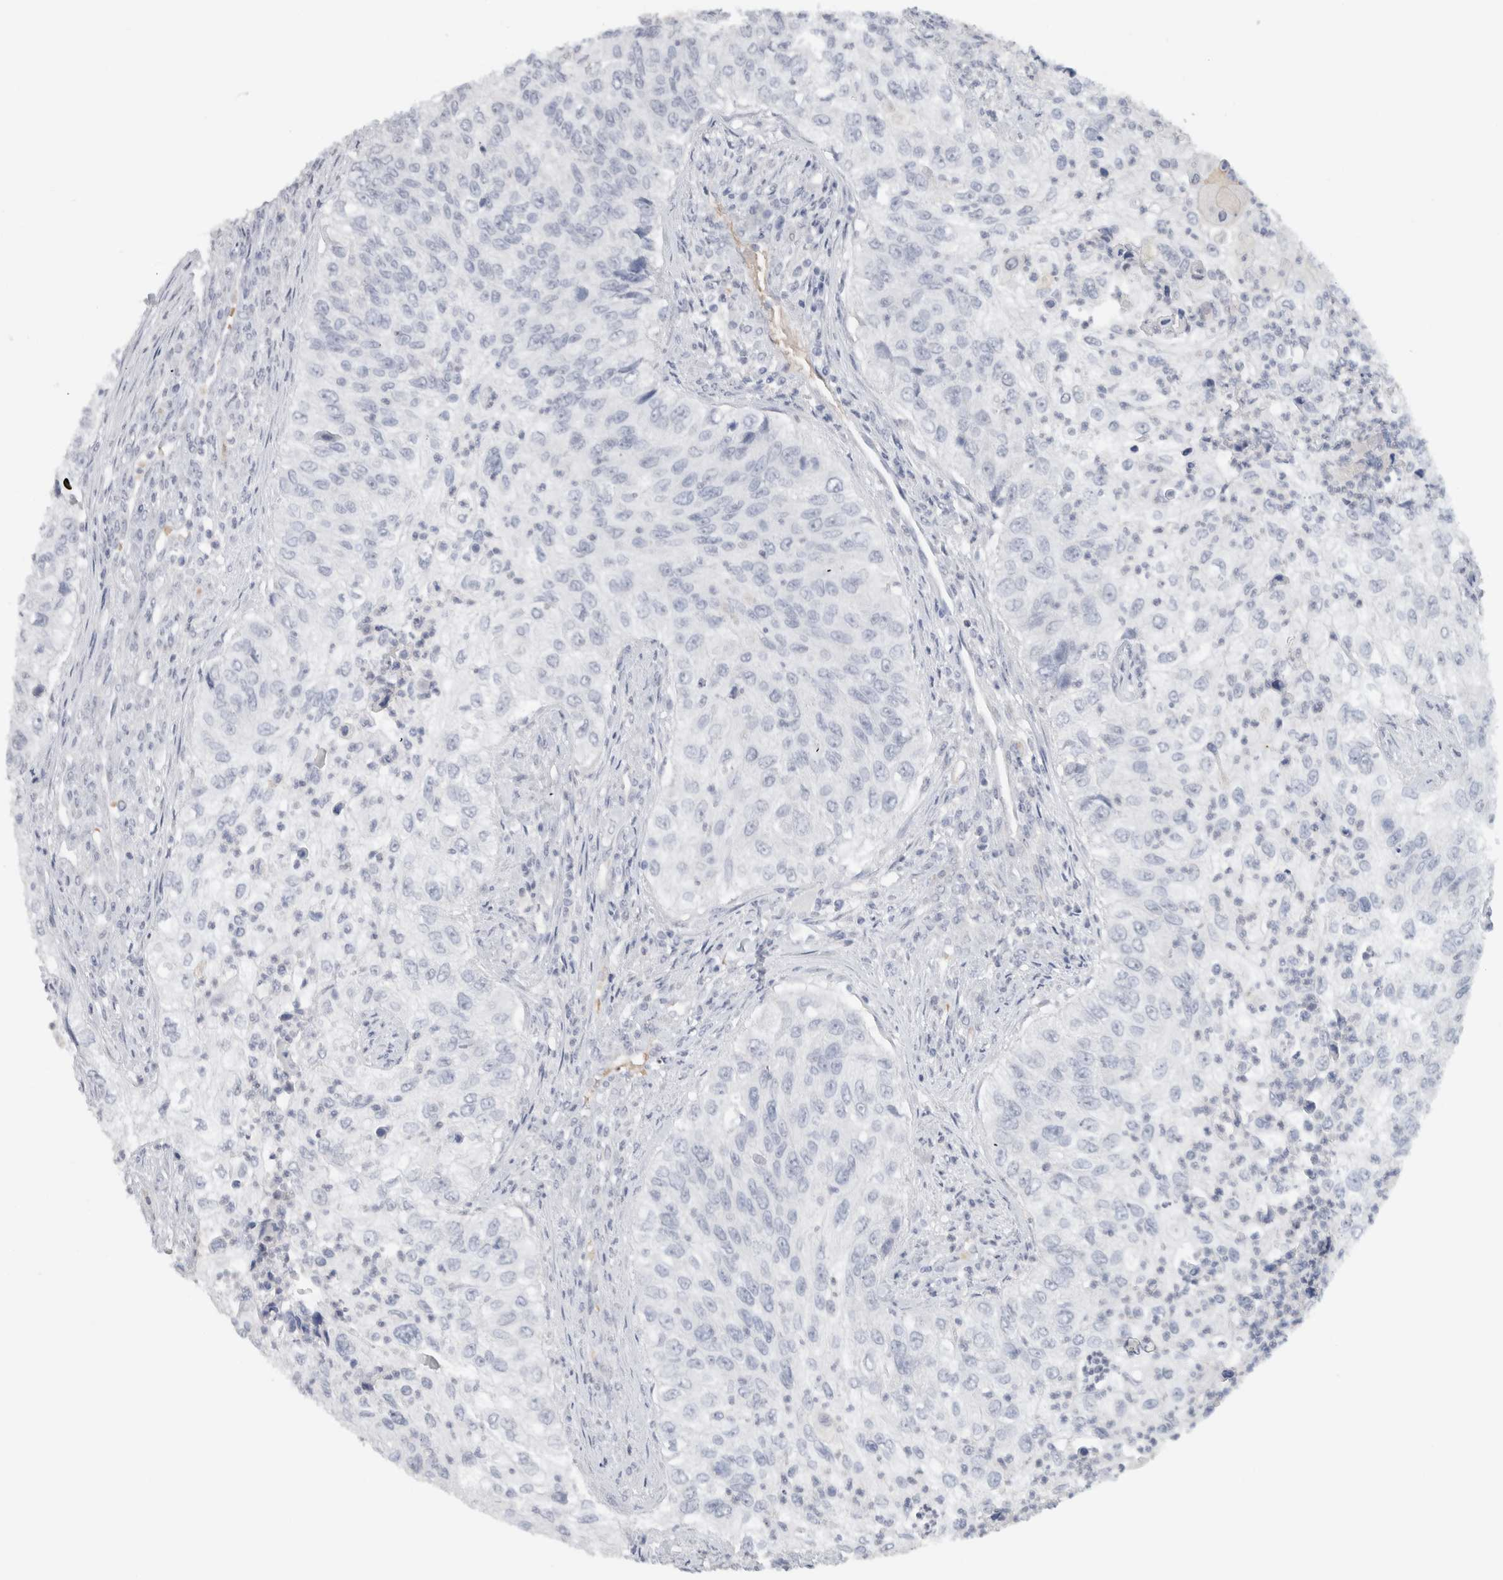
{"staining": {"intensity": "negative", "quantity": "none", "location": "none"}, "tissue": "urothelial cancer", "cell_type": "Tumor cells", "image_type": "cancer", "snomed": [{"axis": "morphology", "description": "Urothelial carcinoma, High grade"}, {"axis": "topography", "description": "Urinary bladder"}], "caption": "This is an immunohistochemistry photomicrograph of urothelial cancer. There is no staining in tumor cells.", "gene": "FMR1NB", "patient": {"sex": "female", "age": 60}}